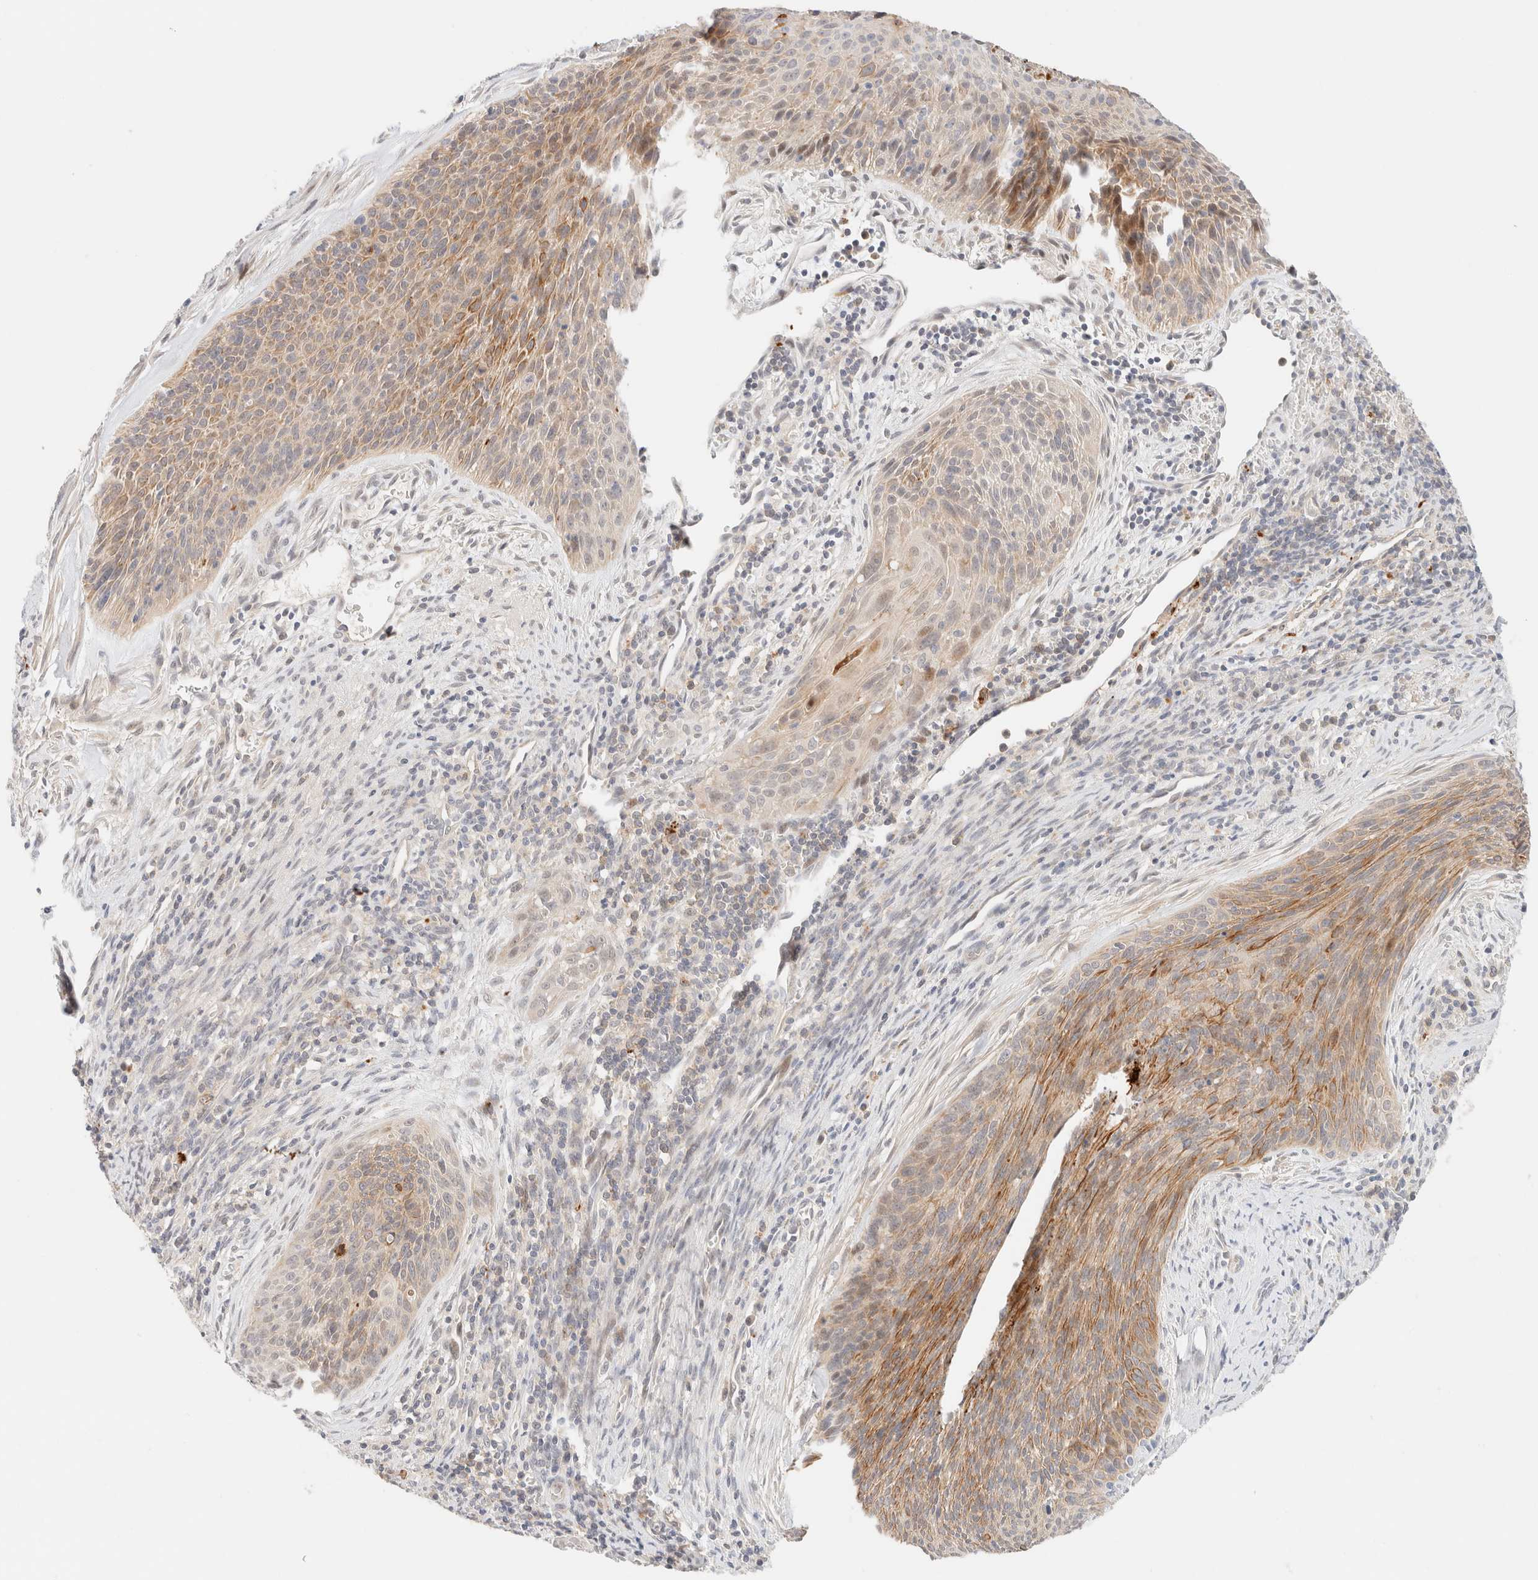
{"staining": {"intensity": "moderate", "quantity": ">75%", "location": "cytoplasmic/membranous"}, "tissue": "cervical cancer", "cell_type": "Tumor cells", "image_type": "cancer", "snomed": [{"axis": "morphology", "description": "Squamous cell carcinoma, NOS"}, {"axis": "topography", "description": "Cervix"}], "caption": "The immunohistochemical stain labels moderate cytoplasmic/membranous staining in tumor cells of cervical cancer tissue.", "gene": "SGSM2", "patient": {"sex": "female", "age": 55}}